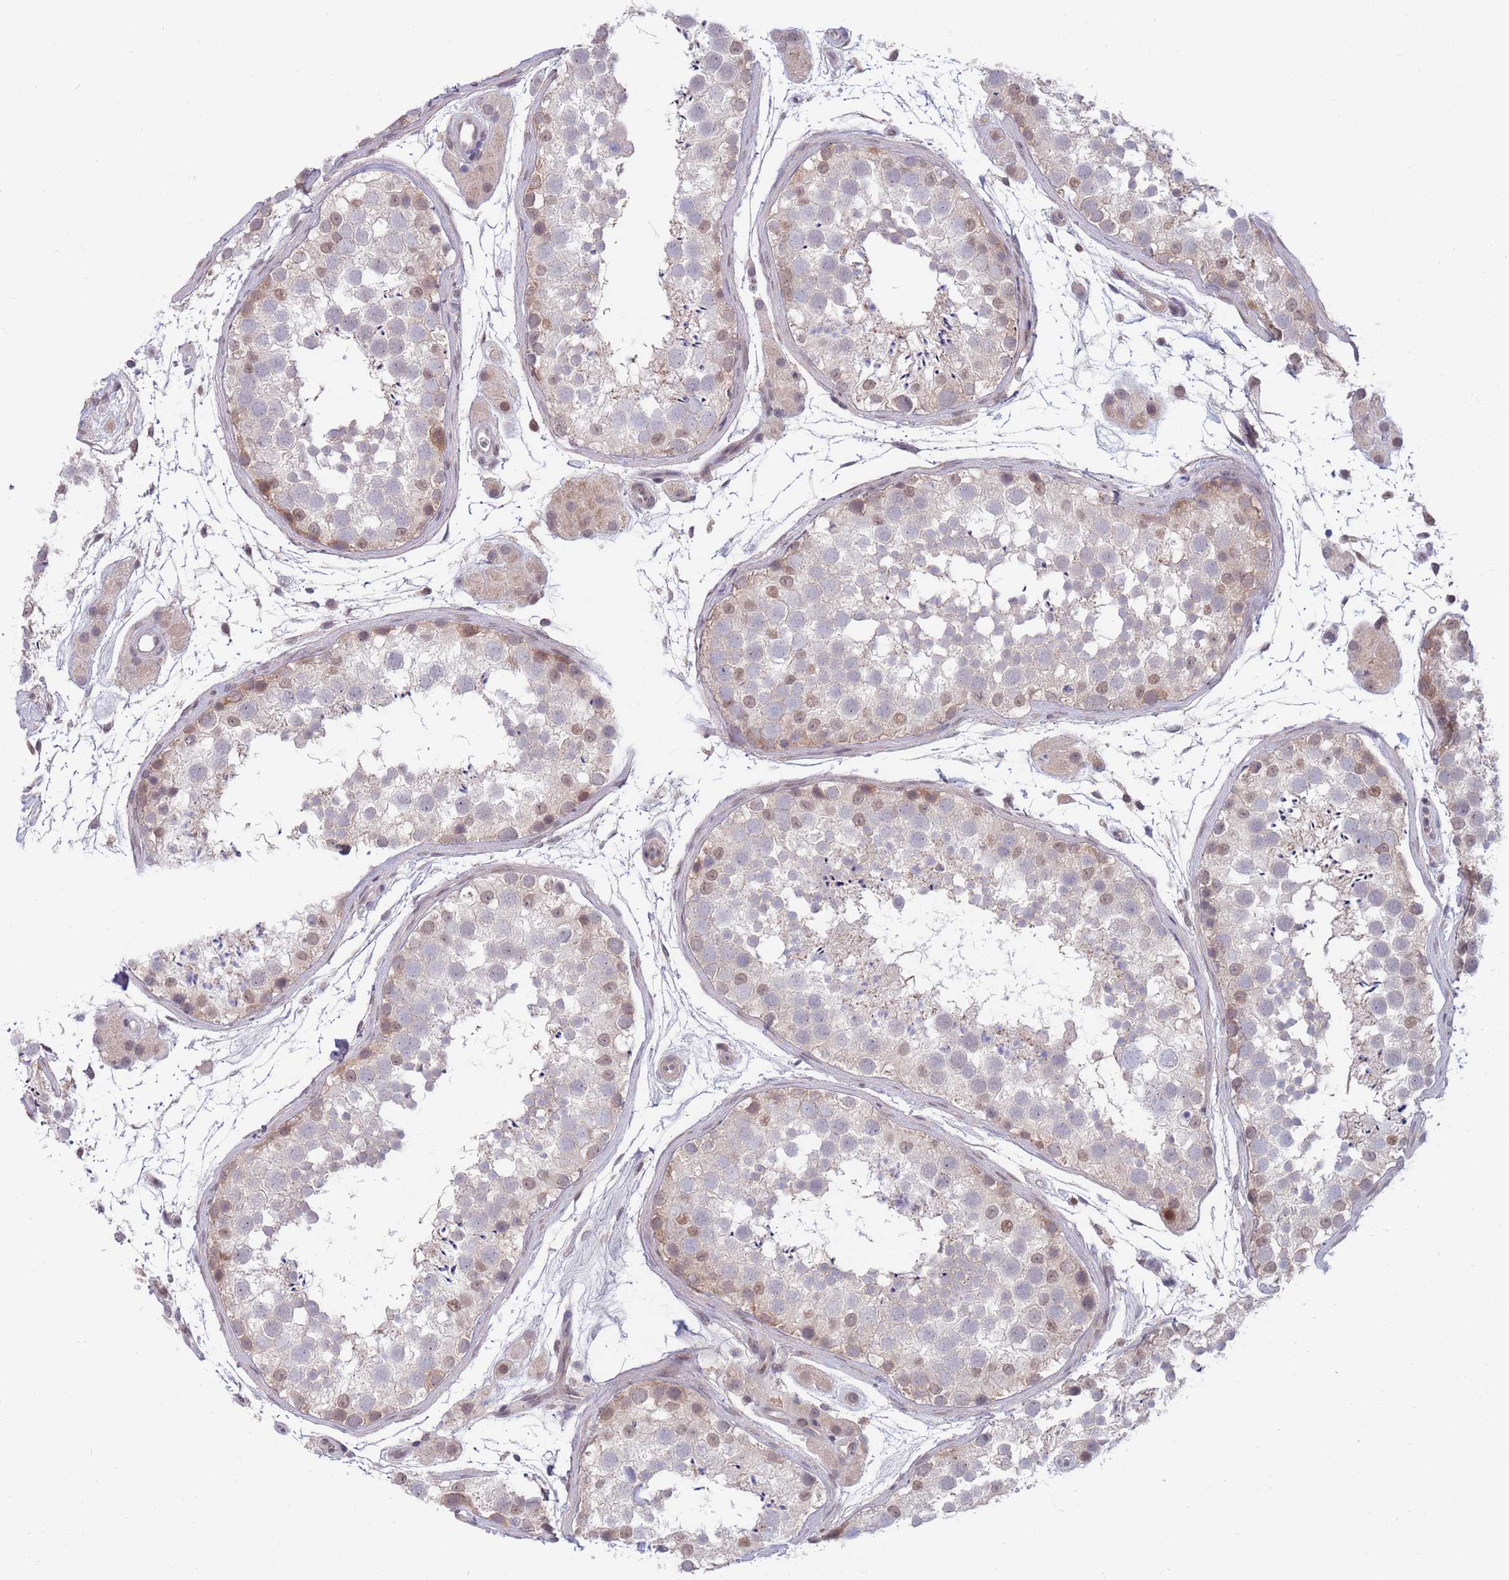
{"staining": {"intensity": "moderate", "quantity": "<25%", "location": "nuclear"}, "tissue": "testis", "cell_type": "Cells in seminiferous ducts", "image_type": "normal", "snomed": [{"axis": "morphology", "description": "Normal tissue, NOS"}, {"axis": "topography", "description": "Testis"}], "caption": "Immunohistochemistry (DAB) staining of benign human testis displays moderate nuclear protein staining in about <25% of cells in seminiferous ducts. The staining is performed using DAB (3,3'-diaminobenzidine) brown chromogen to label protein expression. The nuclei are counter-stained blue using hematoxylin.", "gene": "NLRP6", "patient": {"sex": "male", "age": 41}}